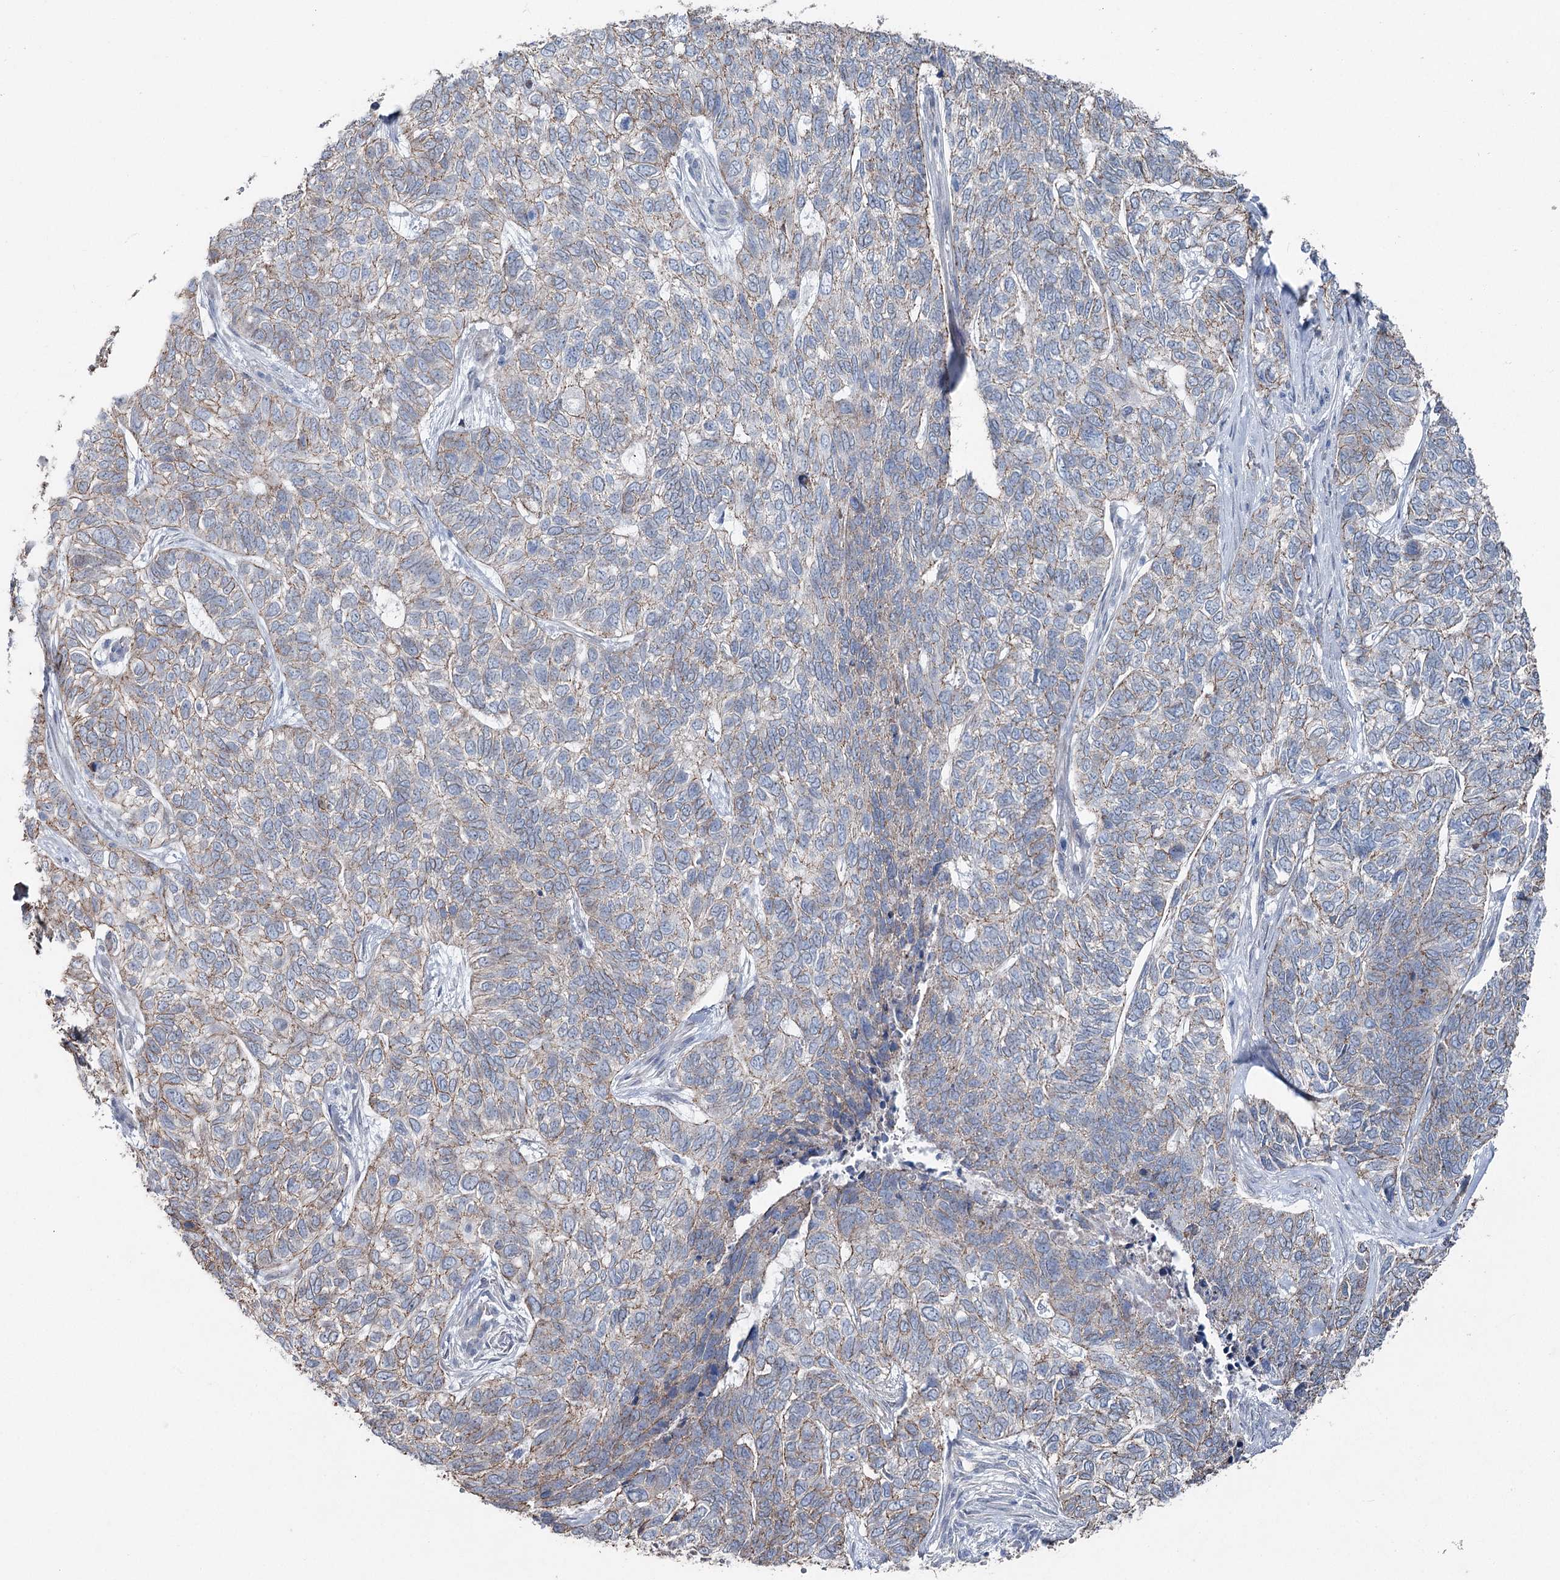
{"staining": {"intensity": "moderate", "quantity": "25%-75%", "location": "cytoplasmic/membranous"}, "tissue": "skin cancer", "cell_type": "Tumor cells", "image_type": "cancer", "snomed": [{"axis": "morphology", "description": "Basal cell carcinoma"}, {"axis": "topography", "description": "Skin"}], "caption": "Immunohistochemistry image of neoplastic tissue: human skin cancer (basal cell carcinoma) stained using immunohistochemistry shows medium levels of moderate protein expression localized specifically in the cytoplasmic/membranous of tumor cells, appearing as a cytoplasmic/membranous brown color.", "gene": "FAM120B", "patient": {"sex": "female", "age": 65}}